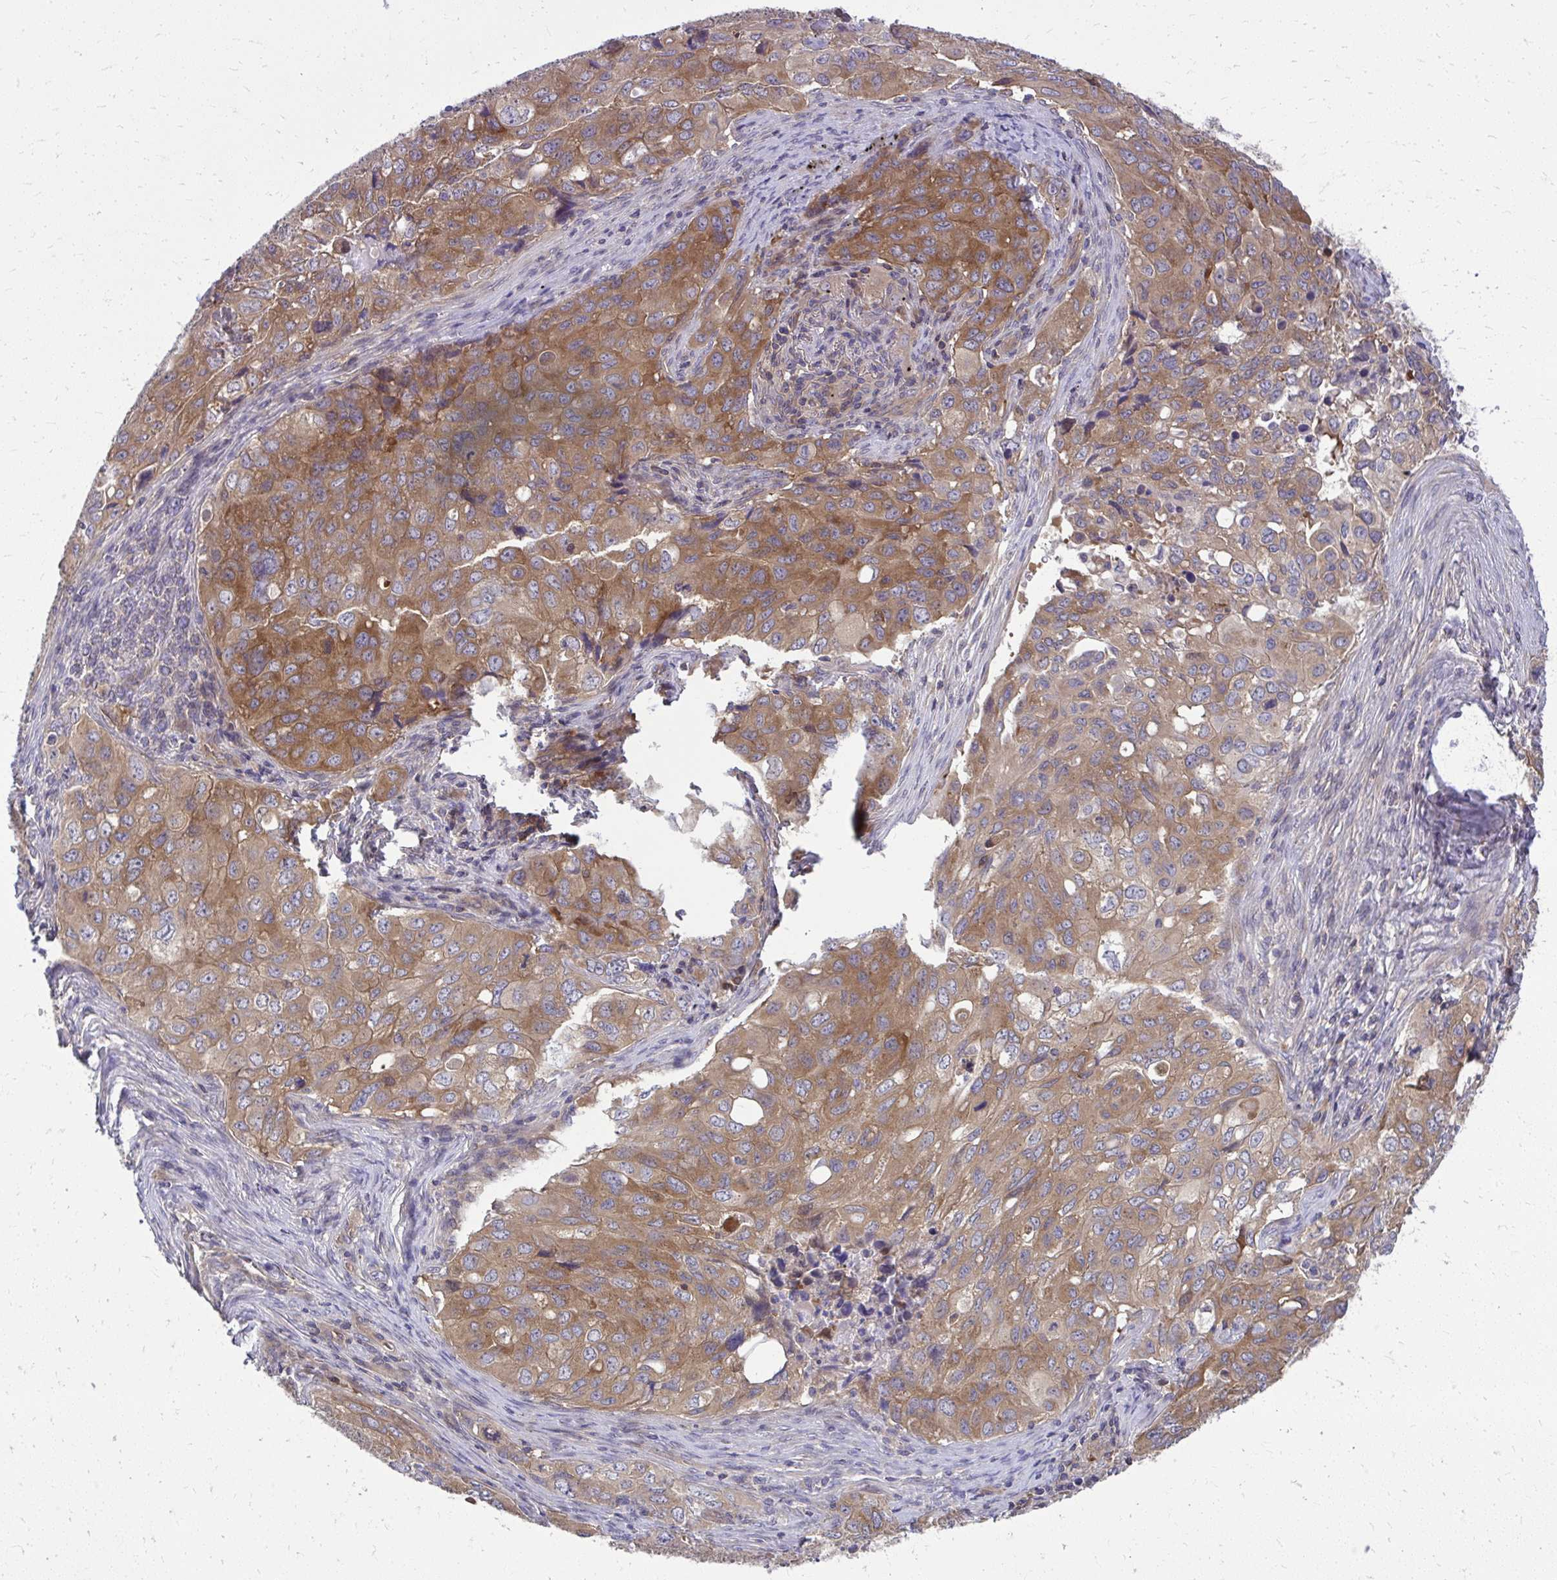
{"staining": {"intensity": "moderate", "quantity": ">75%", "location": "cytoplasmic/membranous"}, "tissue": "lung cancer", "cell_type": "Tumor cells", "image_type": "cancer", "snomed": [{"axis": "morphology", "description": "Adenocarcinoma, NOS"}, {"axis": "morphology", "description": "Adenocarcinoma, metastatic, NOS"}, {"axis": "topography", "description": "Lymph node"}, {"axis": "topography", "description": "Lung"}], "caption": "Tumor cells reveal medium levels of moderate cytoplasmic/membranous staining in about >75% of cells in human lung adenocarcinoma. The protein is shown in brown color, while the nuclei are stained blue.", "gene": "PPP5C", "patient": {"sex": "female", "age": 42}}